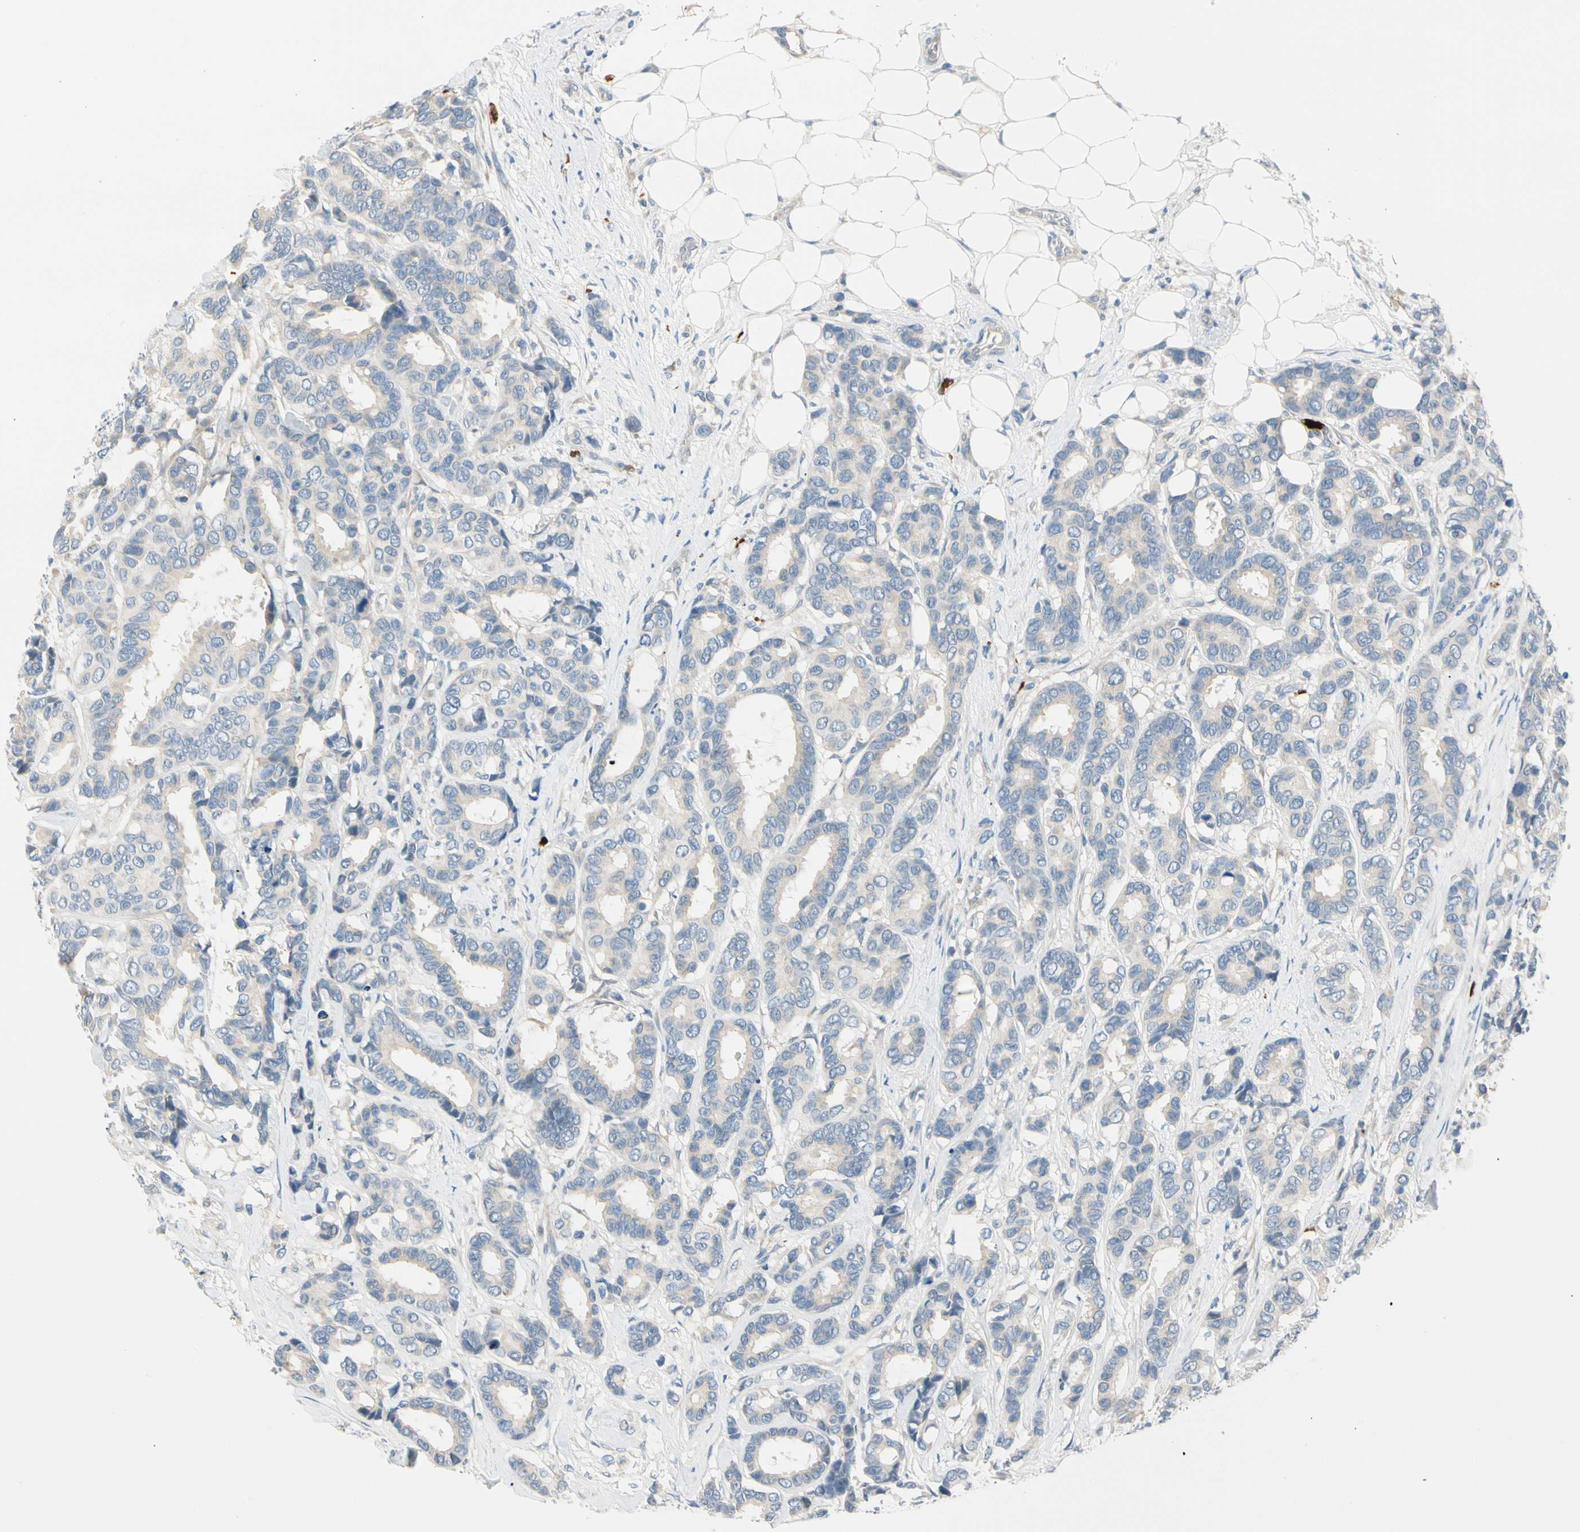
{"staining": {"intensity": "weak", "quantity": "<25%", "location": "cytoplasmic/membranous"}, "tissue": "breast cancer", "cell_type": "Tumor cells", "image_type": "cancer", "snomed": [{"axis": "morphology", "description": "Duct carcinoma"}, {"axis": "topography", "description": "Breast"}], "caption": "DAB immunohistochemical staining of breast cancer (invasive ductal carcinoma) reveals no significant staining in tumor cells.", "gene": "TRAF5", "patient": {"sex": "female", "age": 87}}